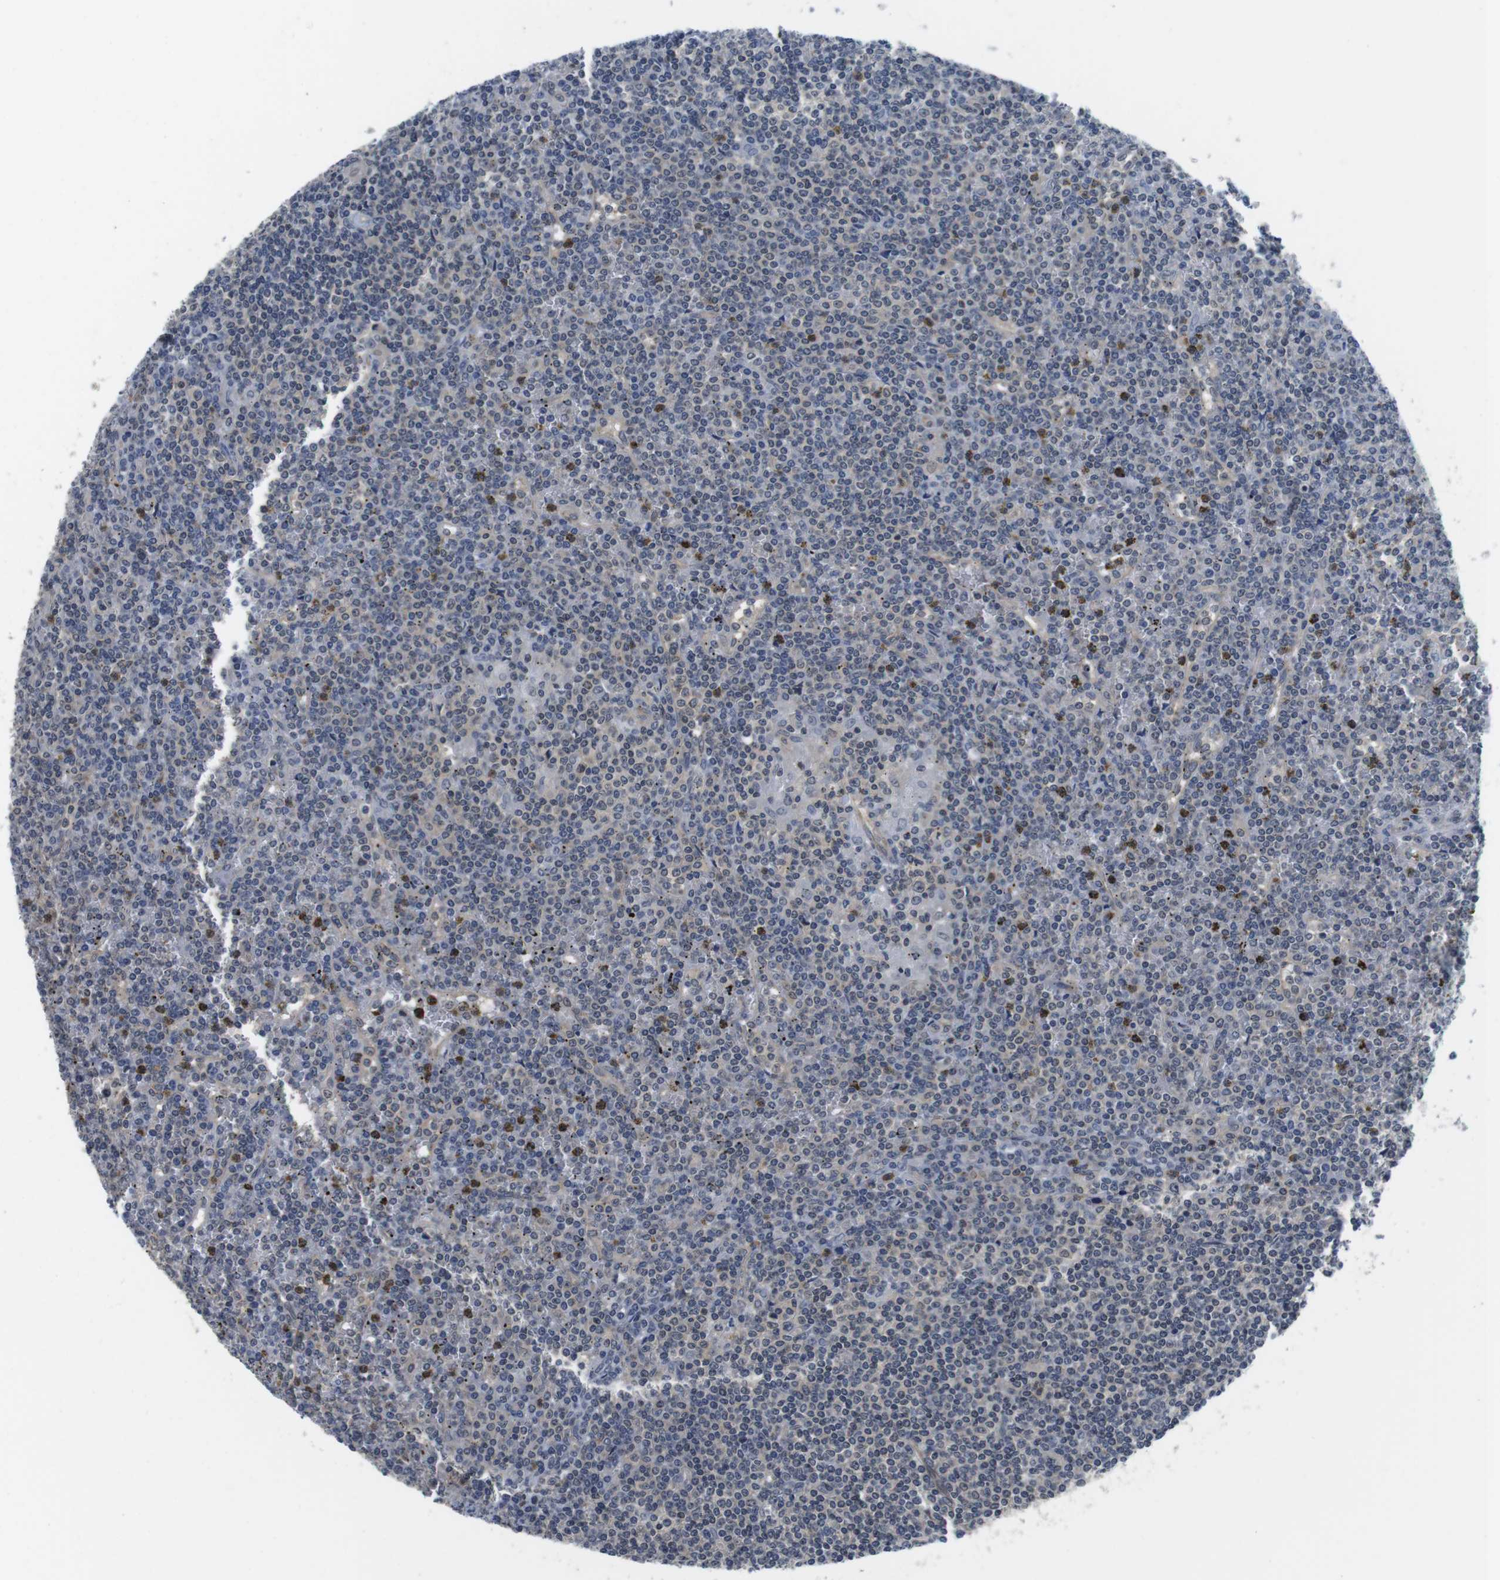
{"staining": {"intensity": "negative", "quantity": "none", "location": "none"}, "tissue": "lymphoma", "cell_type": "Tumor cells", "image_type": "cancer", "snomed": [{"axis": "morphology", "description": "Malignant lymphoma, non-Hodgkin's type, Low grade"}, {"axis": "topography", "description": "Spleen"}], "caption": "The image exhibits no significant positivity in tumor cells of lymphoma. (Brightfield microscopy of DAB IHC at high magnification).", "gene": "FADD", "patient": {"sex": "female", "age": 19}}